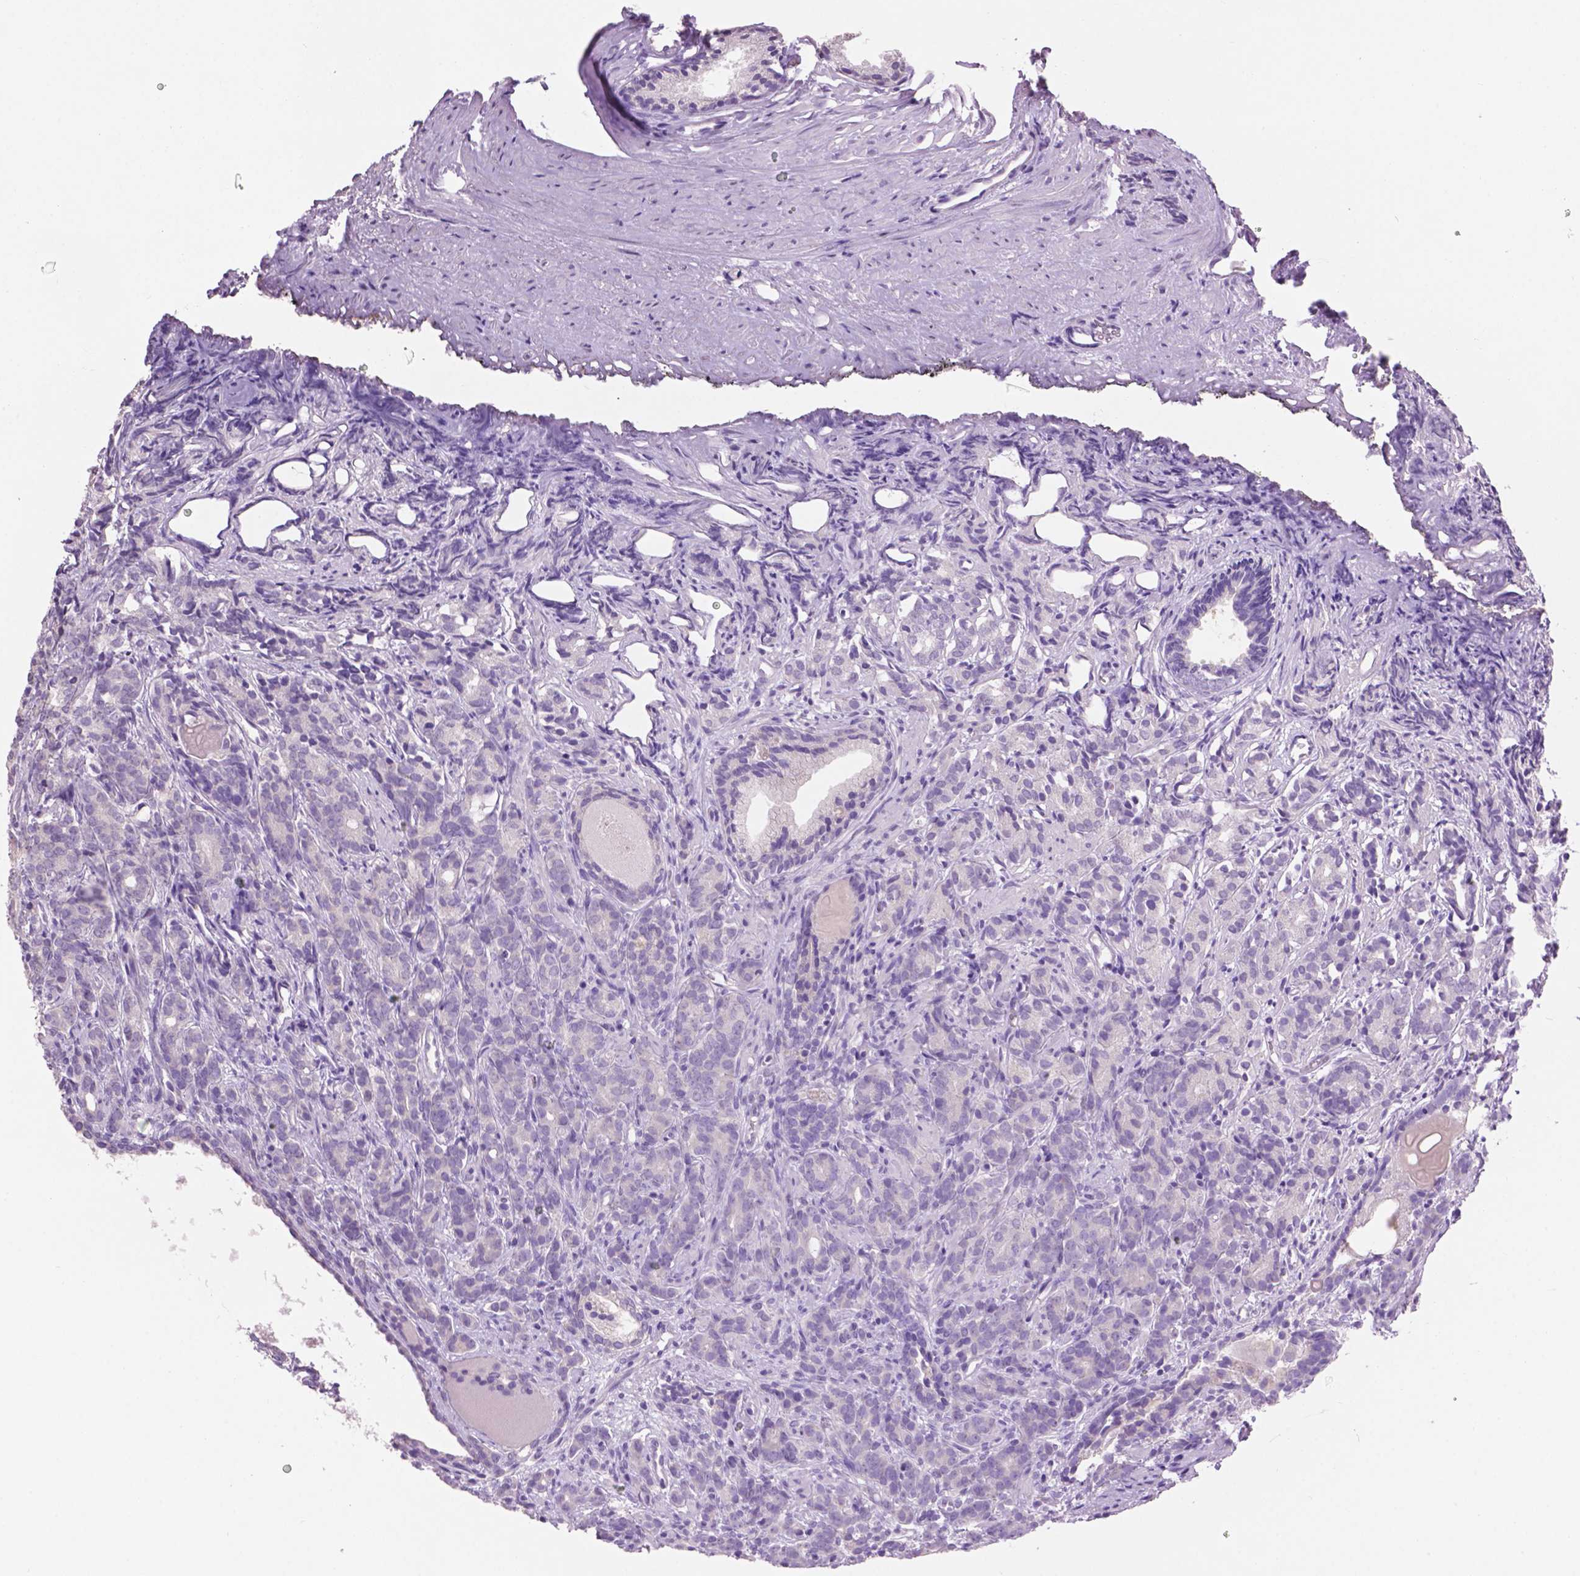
{"staining": {"intensity": "negative", "quantity": "none", "location": "none"}, "tissue": "prostate cancer", "cell_type": "Tumor cells", "image_type": "cancer", "snomed": [{"axis": "morphology", "description": "Adenocarcinoma, High grade"}, {"axis": "topography", "description": "Prostate"}], "caption": "IHC of prostate cancer demonstrates no positivity in tumor cells.", "gene": "CRYBA4", "patient": {"sex": "male", "age": 84}}